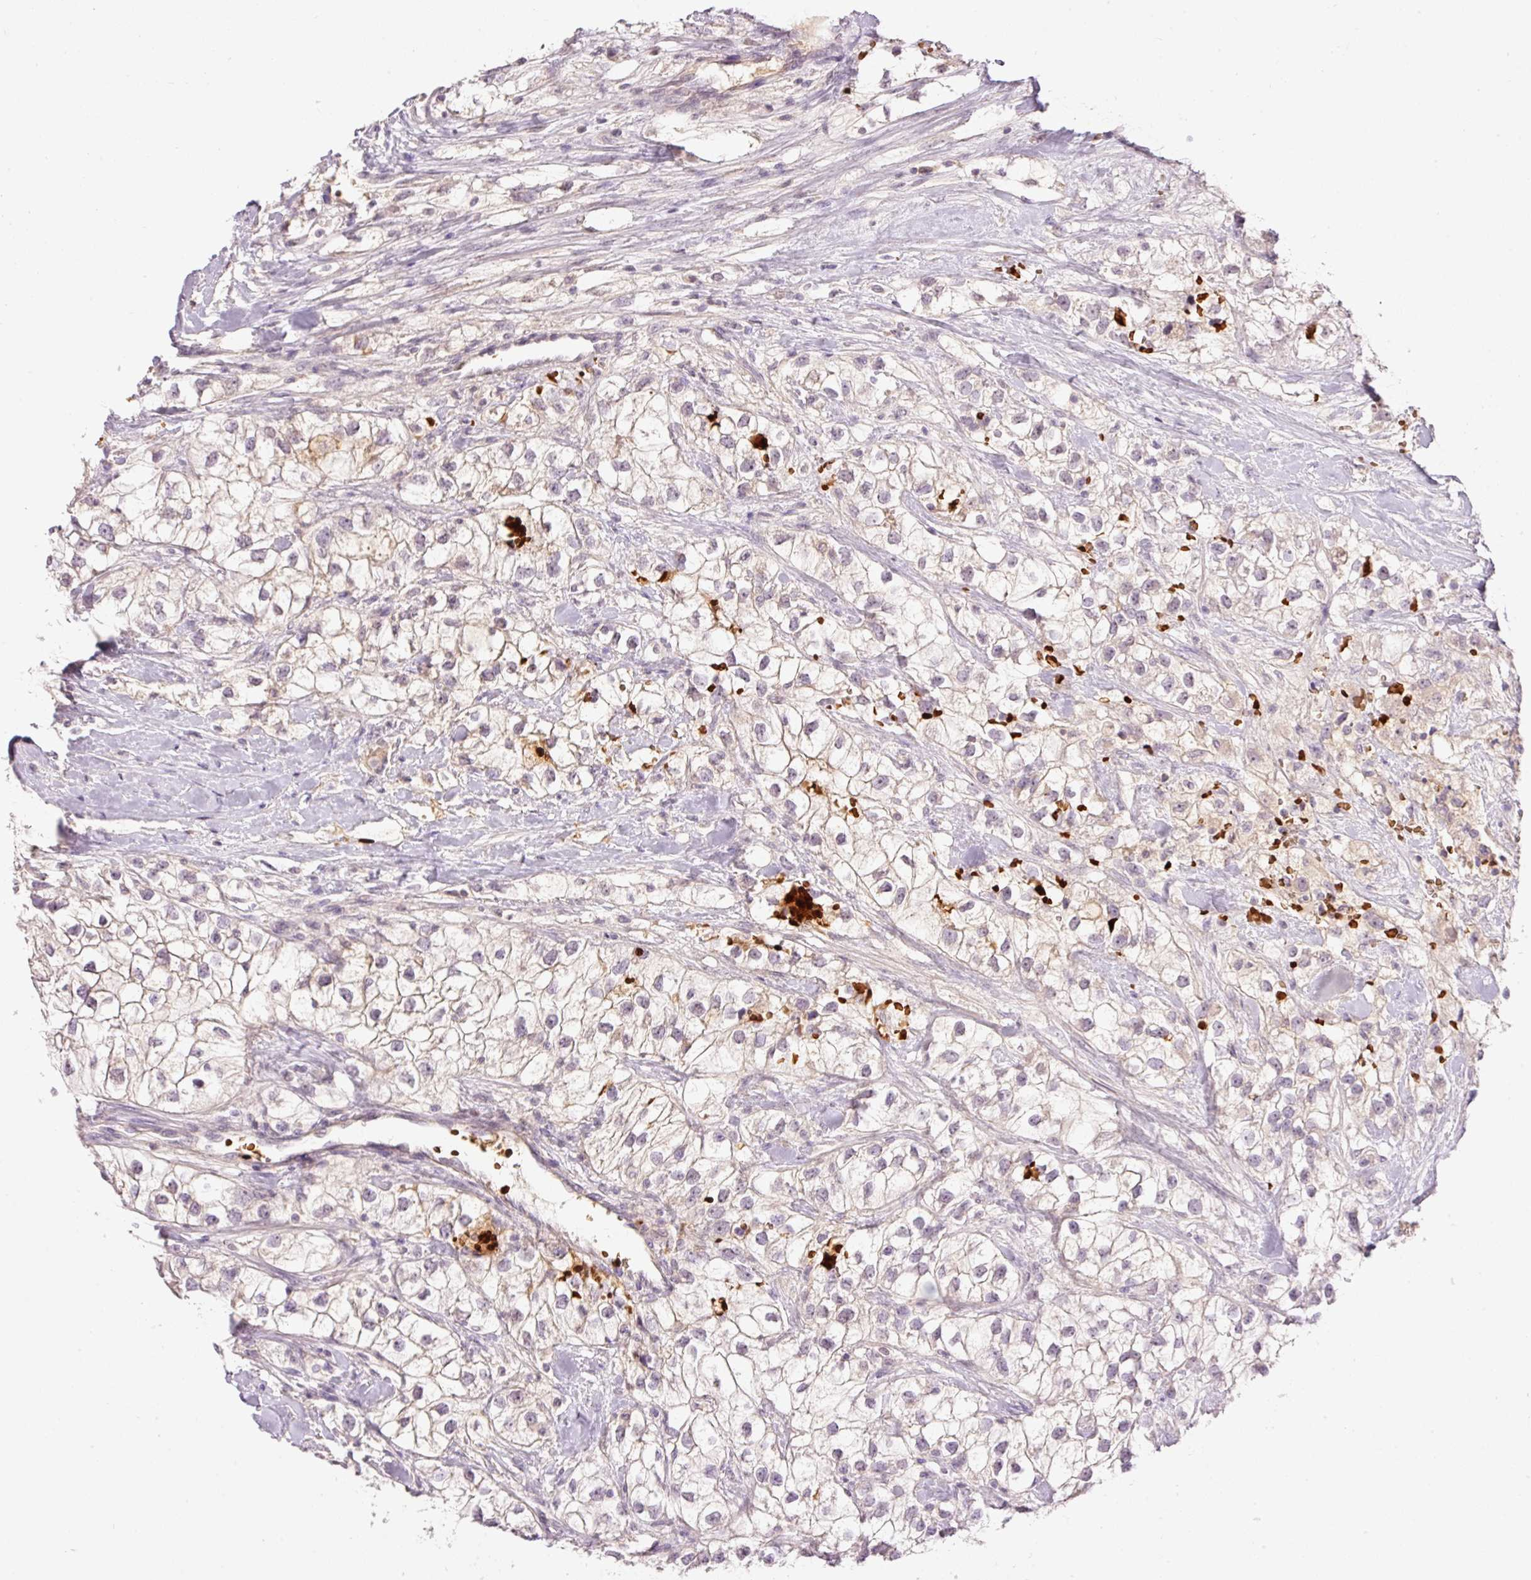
{"staining": {"intensity": "negative", "quantity": "none", "location": "none"}, "tissue": "renal cancer", "cell_type": "Tumor cells", "image_type": "cancer", "snomed": [{"axis": "morphology", "description": "Adenocarcinoma, NOS"}, {"axis": "topography", "description": "Kidney"}], "caption": "Immunohistochemical staining of human renal cancer displays no significant positivity in tumor cells.", "gene": "LY6G6D", "patient": {"sex": "male", "age": 59}}